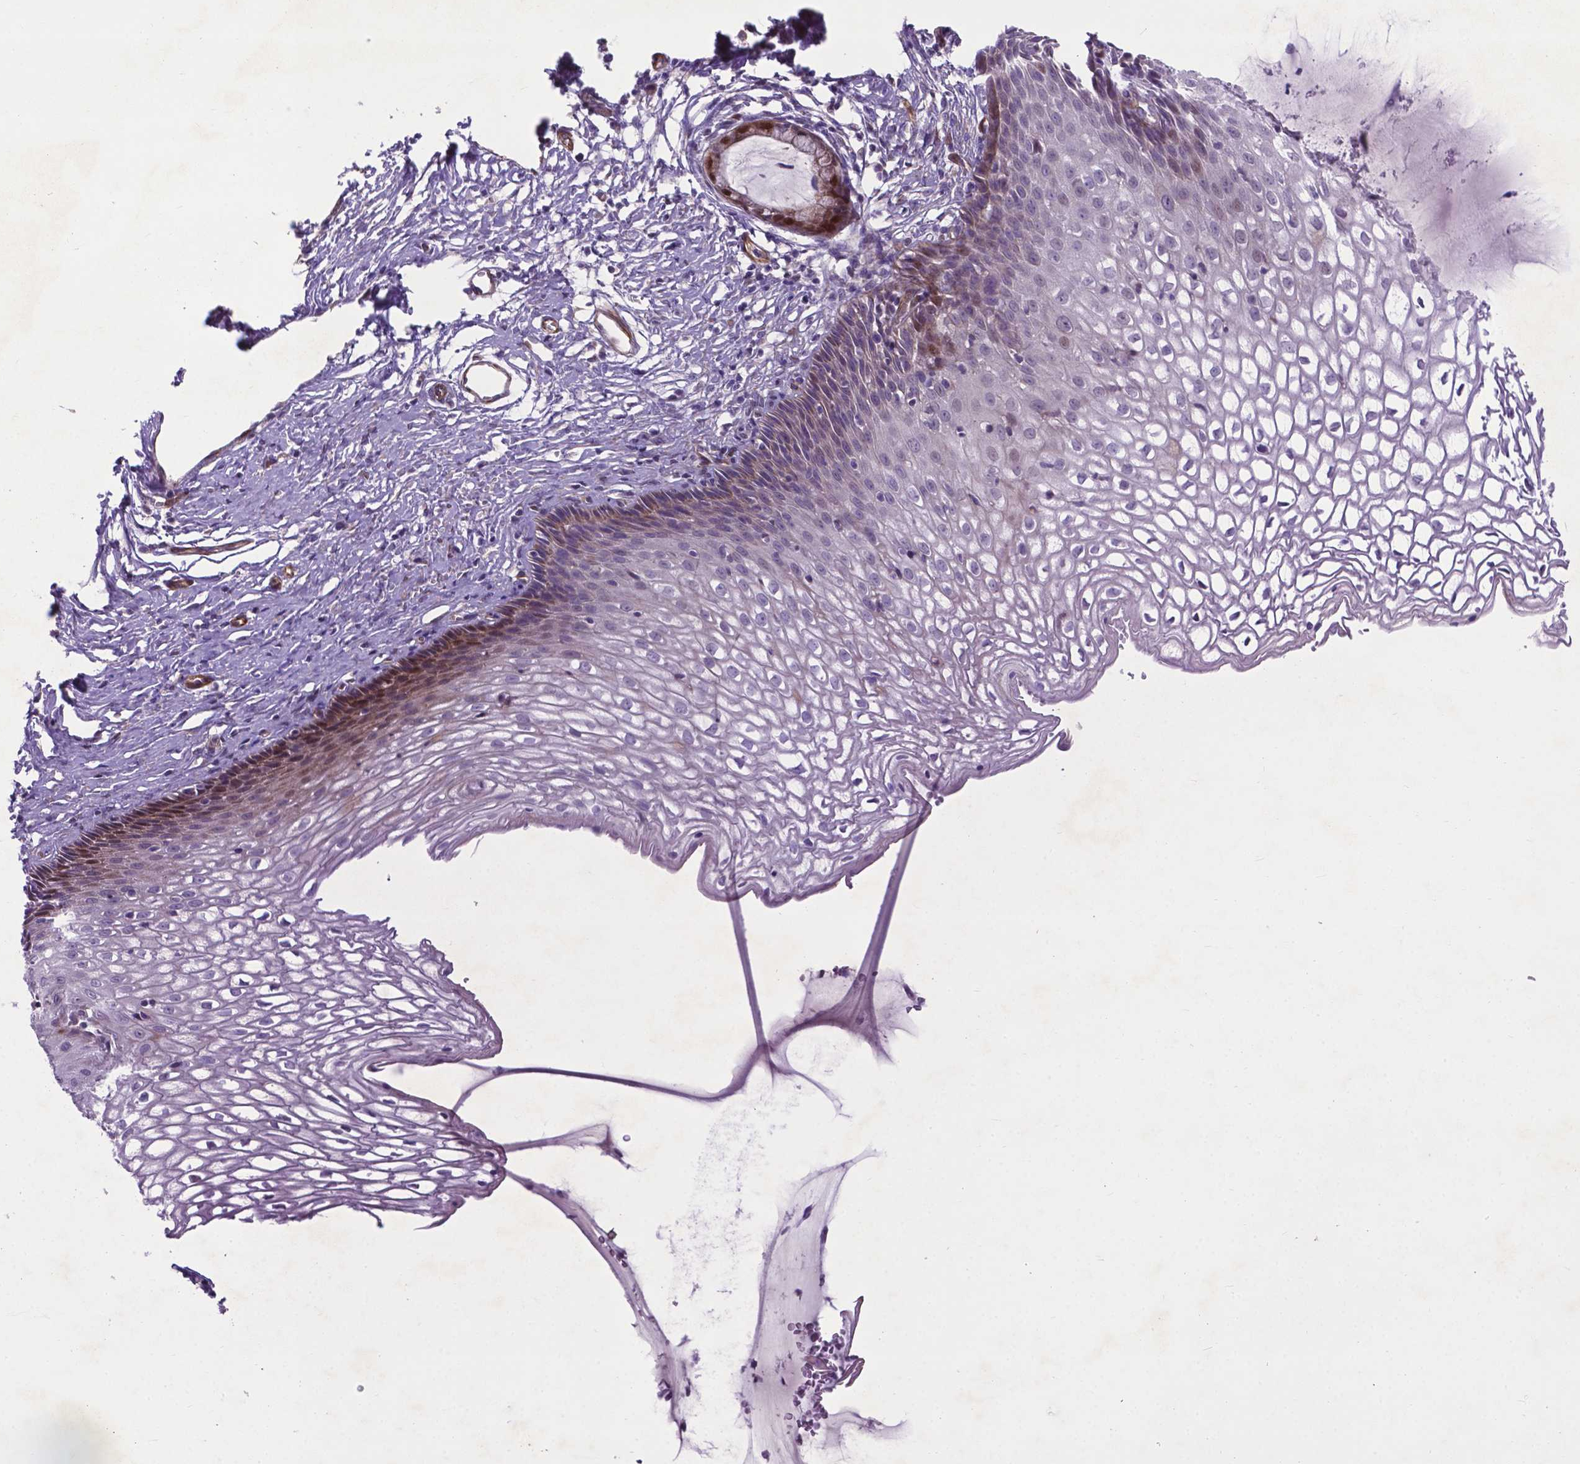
{"staining": {"intensity": "negative", "quantity": "none", "location": "none"}, "tissue": "cervix", "cell_type": "Glandular cells", "image_type": "normal", "snomed": [{"axis": "morphology", "description": "Normal tissue, NOS"}, {"axis": "topography", "description": "Cervix"}], "caption": "This is a image of immunohistochemistry staining of unremarkable cervix, which shows no expression in glandular cells. The staining was performed using DAB (3,3'-diaminobenzidine) to visualize the protein expression in brown, while the nuclei were stained in blue with hematoxylin (Magnification: 20x).", "gene": "PFKFB4", "patient": {"sex": "female", "age": 40}}